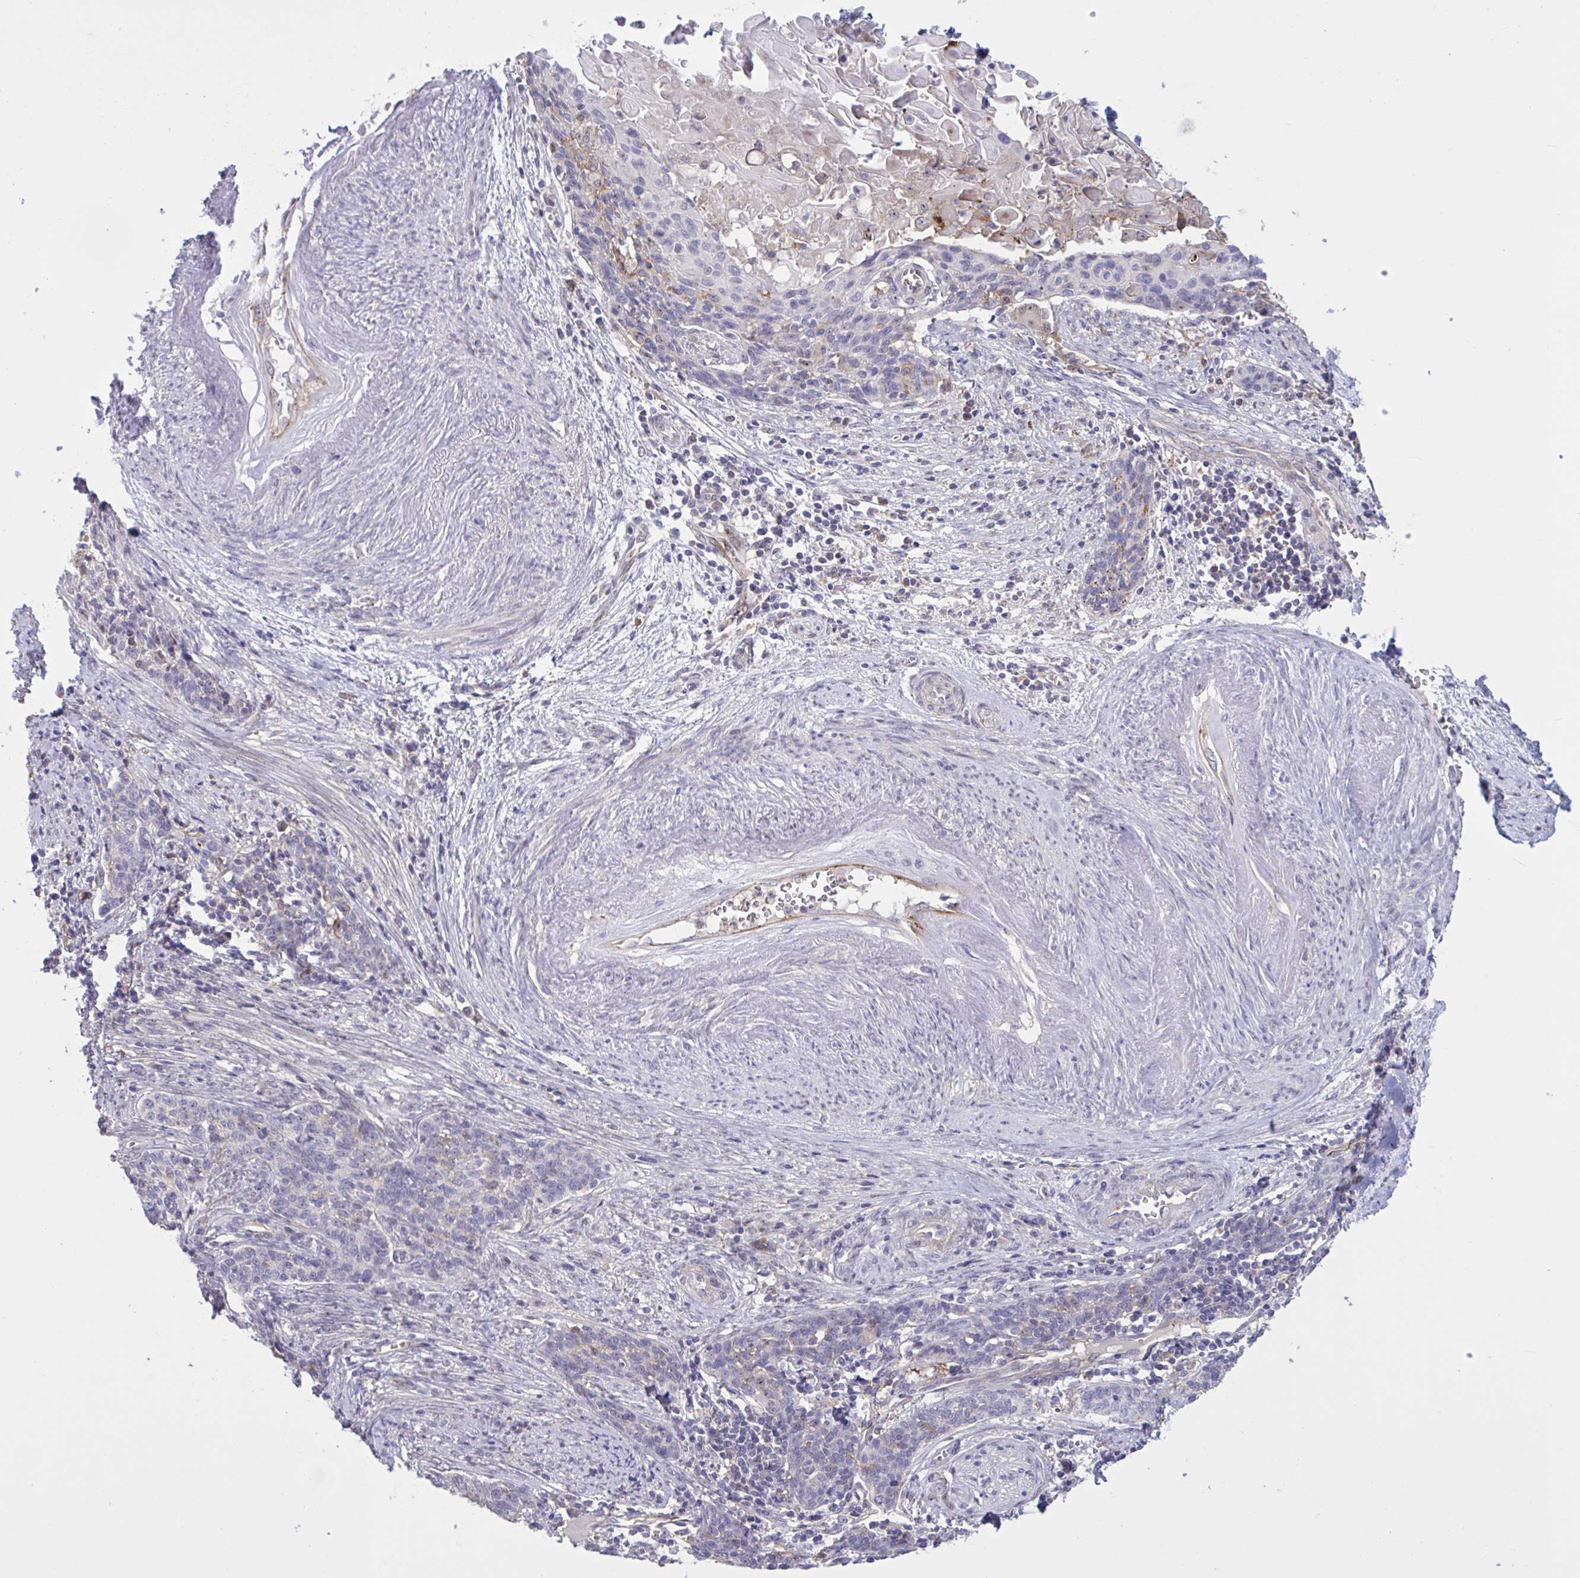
{"staining": {"intensity": "negative", "quantity": "none", "location": "none"}, "tissue": "cervical cancer", "cell_type": "Tumor cells", "image_type": "cancer", "snomed": [{"axis": "morphology", "description": "Squamous cell carcinoma, NOS"}, {"axis": "topography", "description": "Cervix"}], "caption": "The micrograph reveals no staining of tumor cells in squamous cell carcinoma (cervical).", "gene": "CD101", "patient": {"sex": "female", "age": 39}}